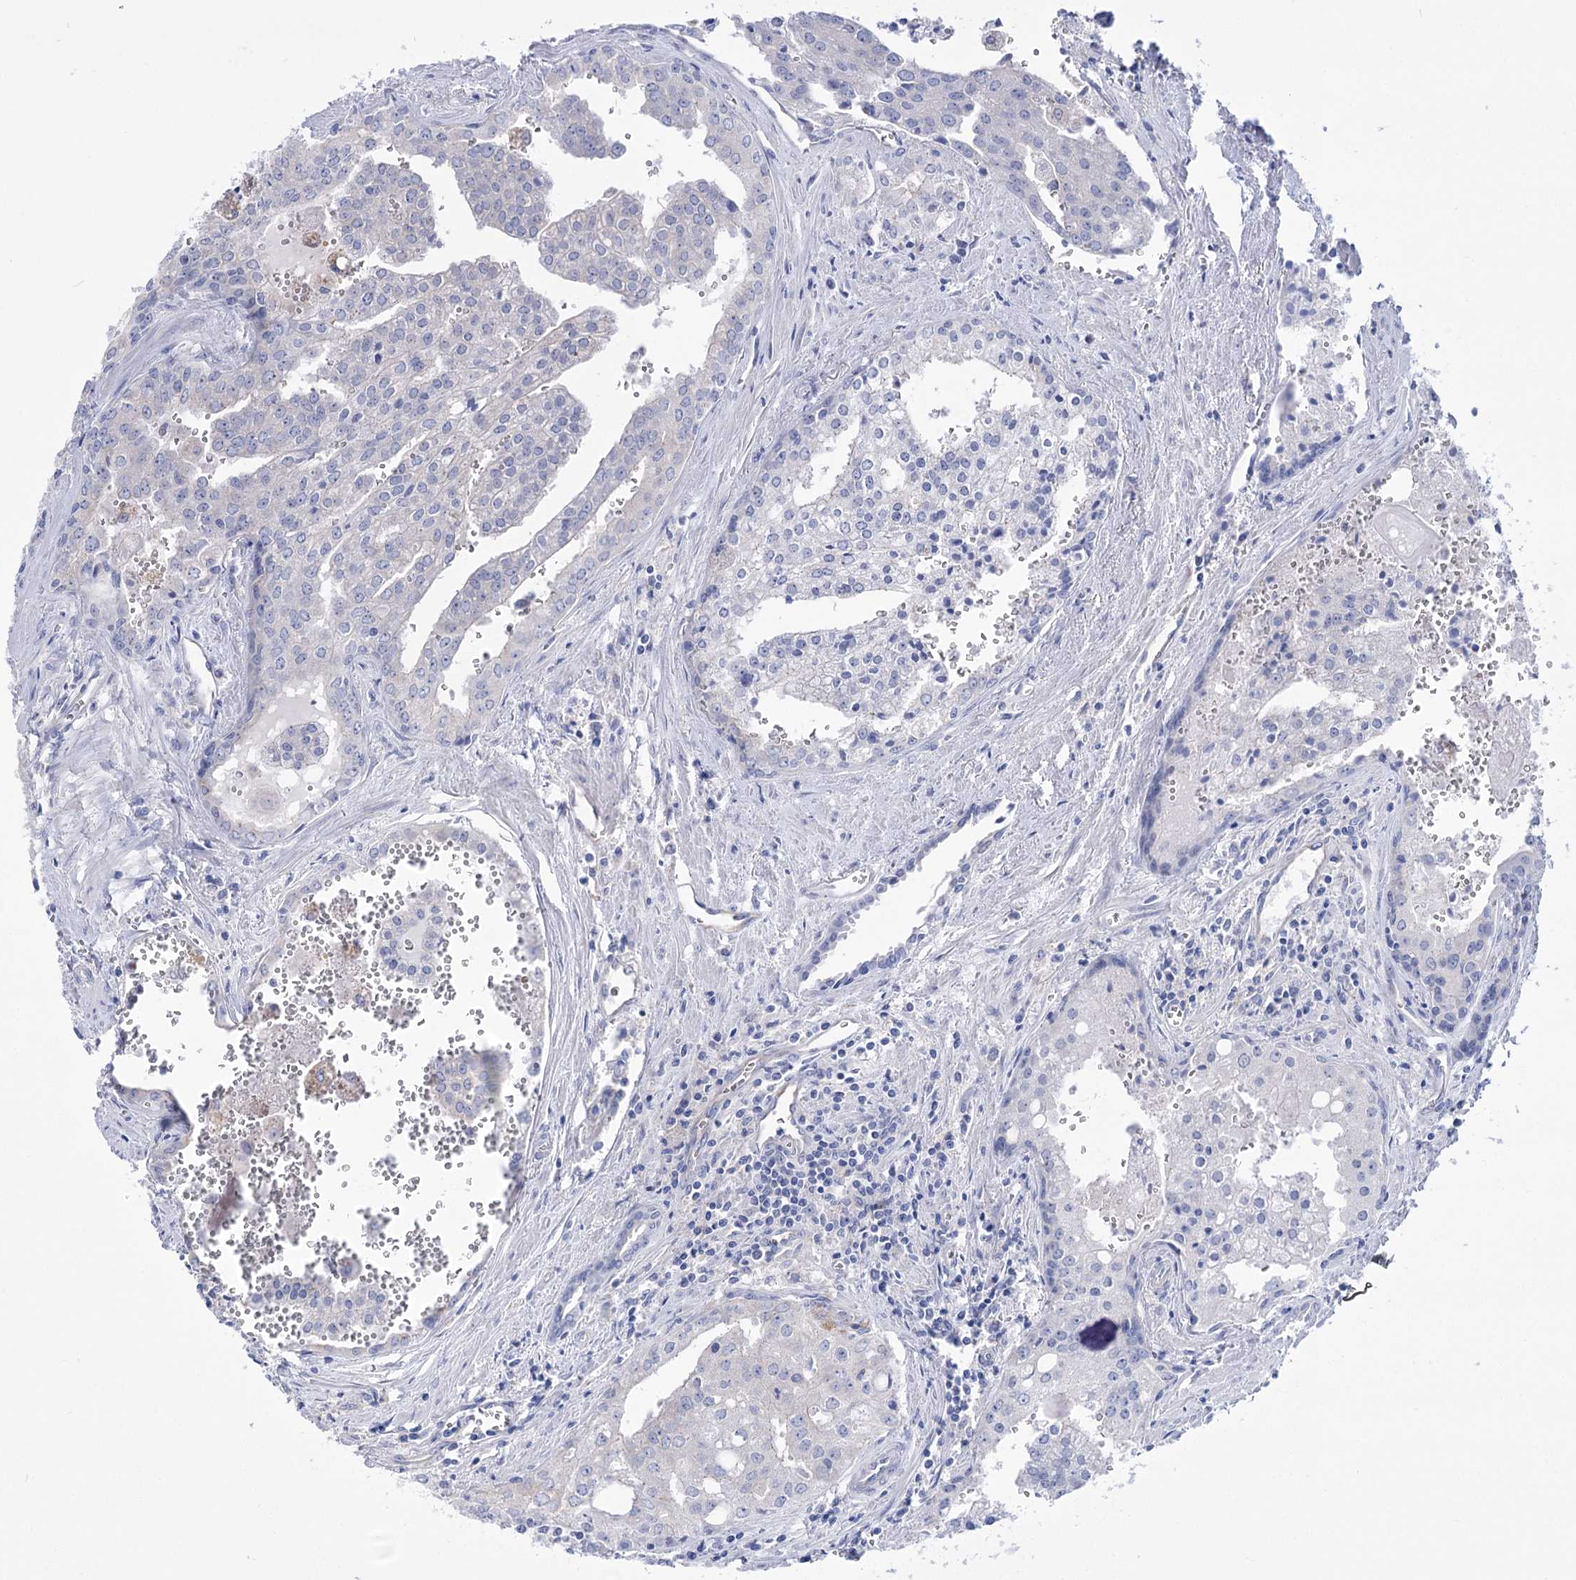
{"staining": {"intensity": "negative", "quantity": "none", "location": "none"}, "tissue": "prostate cancer", "cell_type": "Tumor cells", "image_type": "cancer", "snomed": [{"axis": "morphology", "description": "Adenocarcinoma, High grade"}, {"axis": "topography", "description": "Prostate"}], "caption": "Immunohistochemistry image of neoplastic tissue: human prostate cancer stained with DAB exhibits no significant protein positivity in tumor cells. (DAB (3,3'-diaminobenzidine) immunohistochemistry, high magnification).", "gene": "LRRC34", "patient": {"sex": "male", "age": 68}}